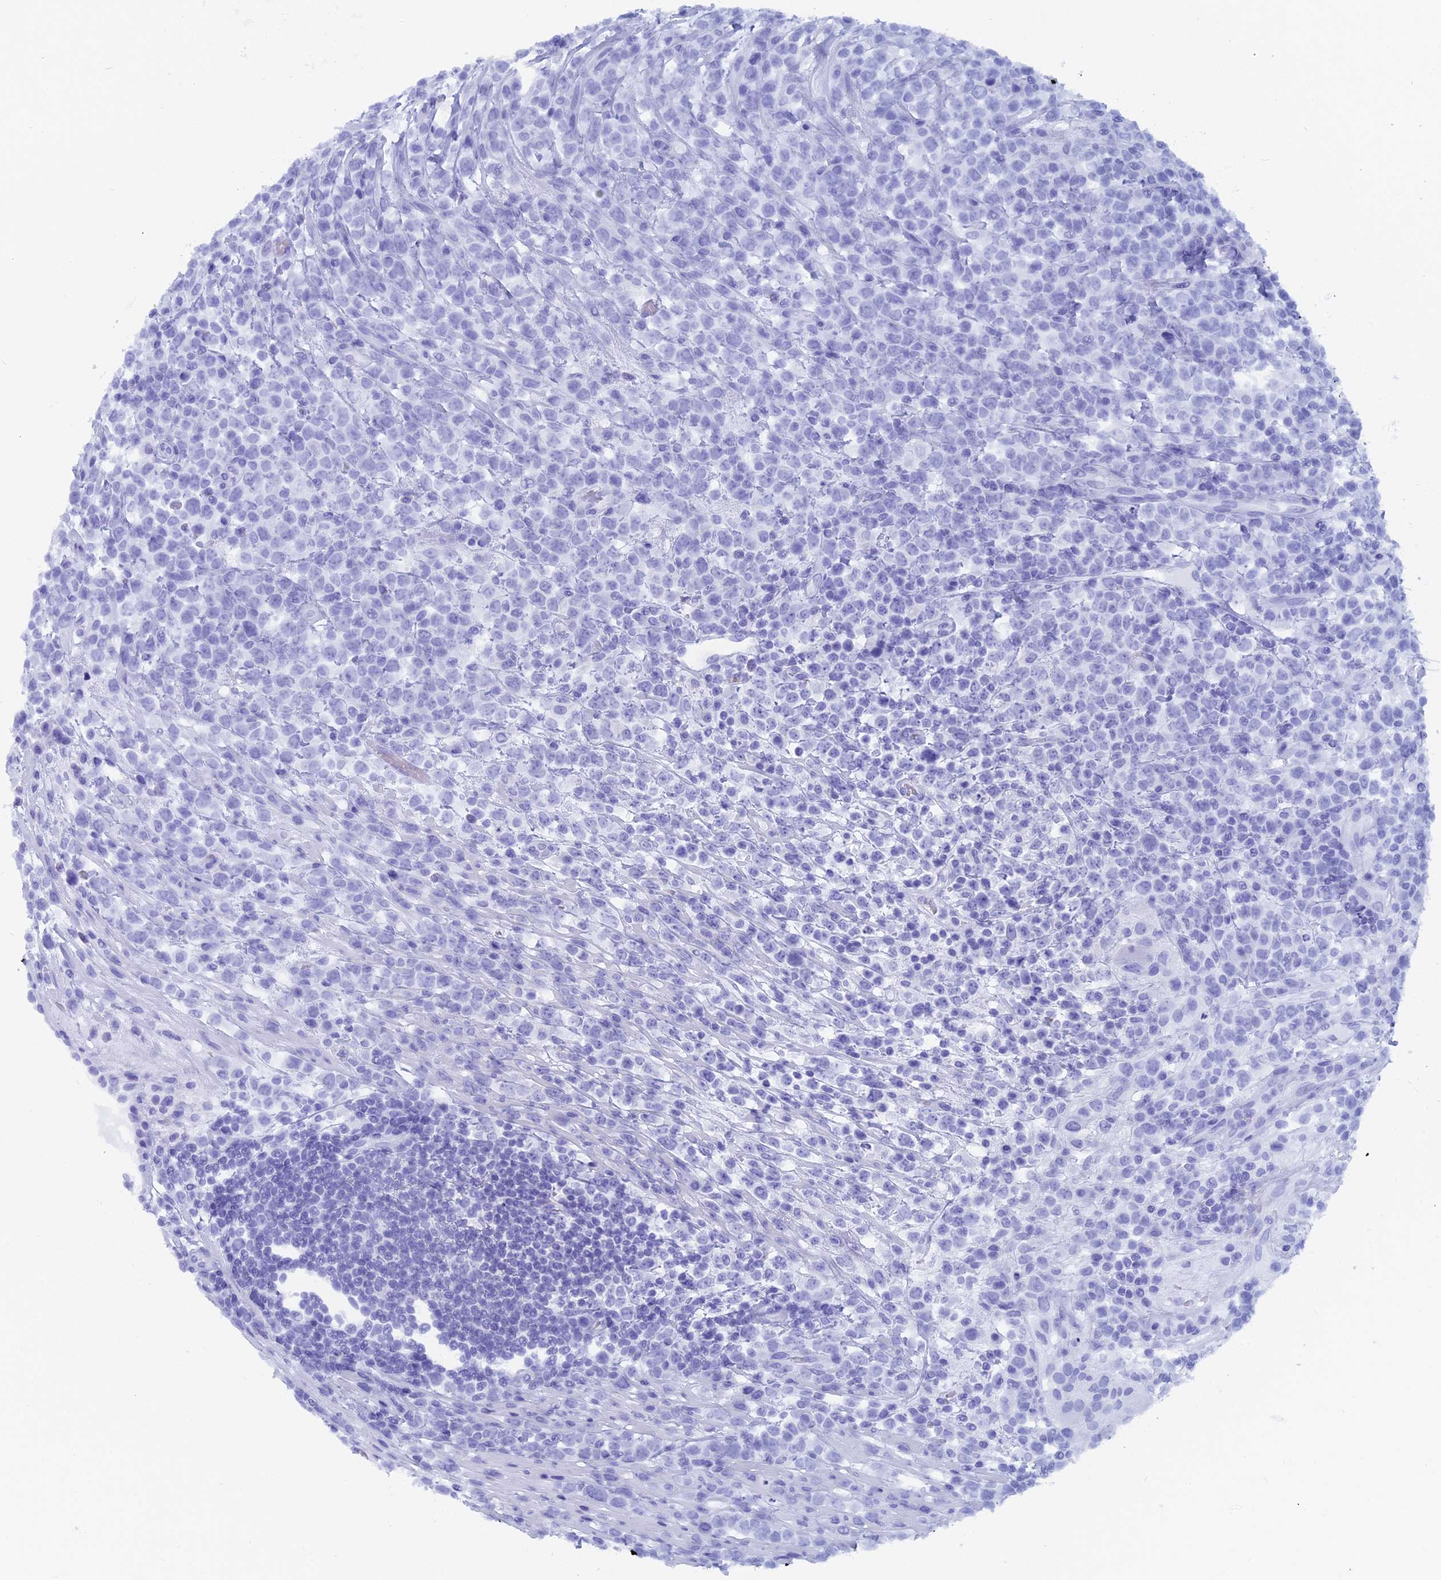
{"staining": {"intensity": "negative", "quantity": "none", "location": "none"}, "tissue": "lymphoma", "cell_type": "Tumor cells", "image_type": "cancer", "snomed": [{"axis": "morphology", "description": "Malignant lymphoma, non-Hodgkin's type, High grade"}, {"axis": "topography", "description": "Colon"}], "caption": "Tumor cells are negative for brown protein staining in malignant lymphoma, non-Hodgkin's type (high-grade).", "gene": "CAPS", "patient": {"sex": "female", "age": 53}}